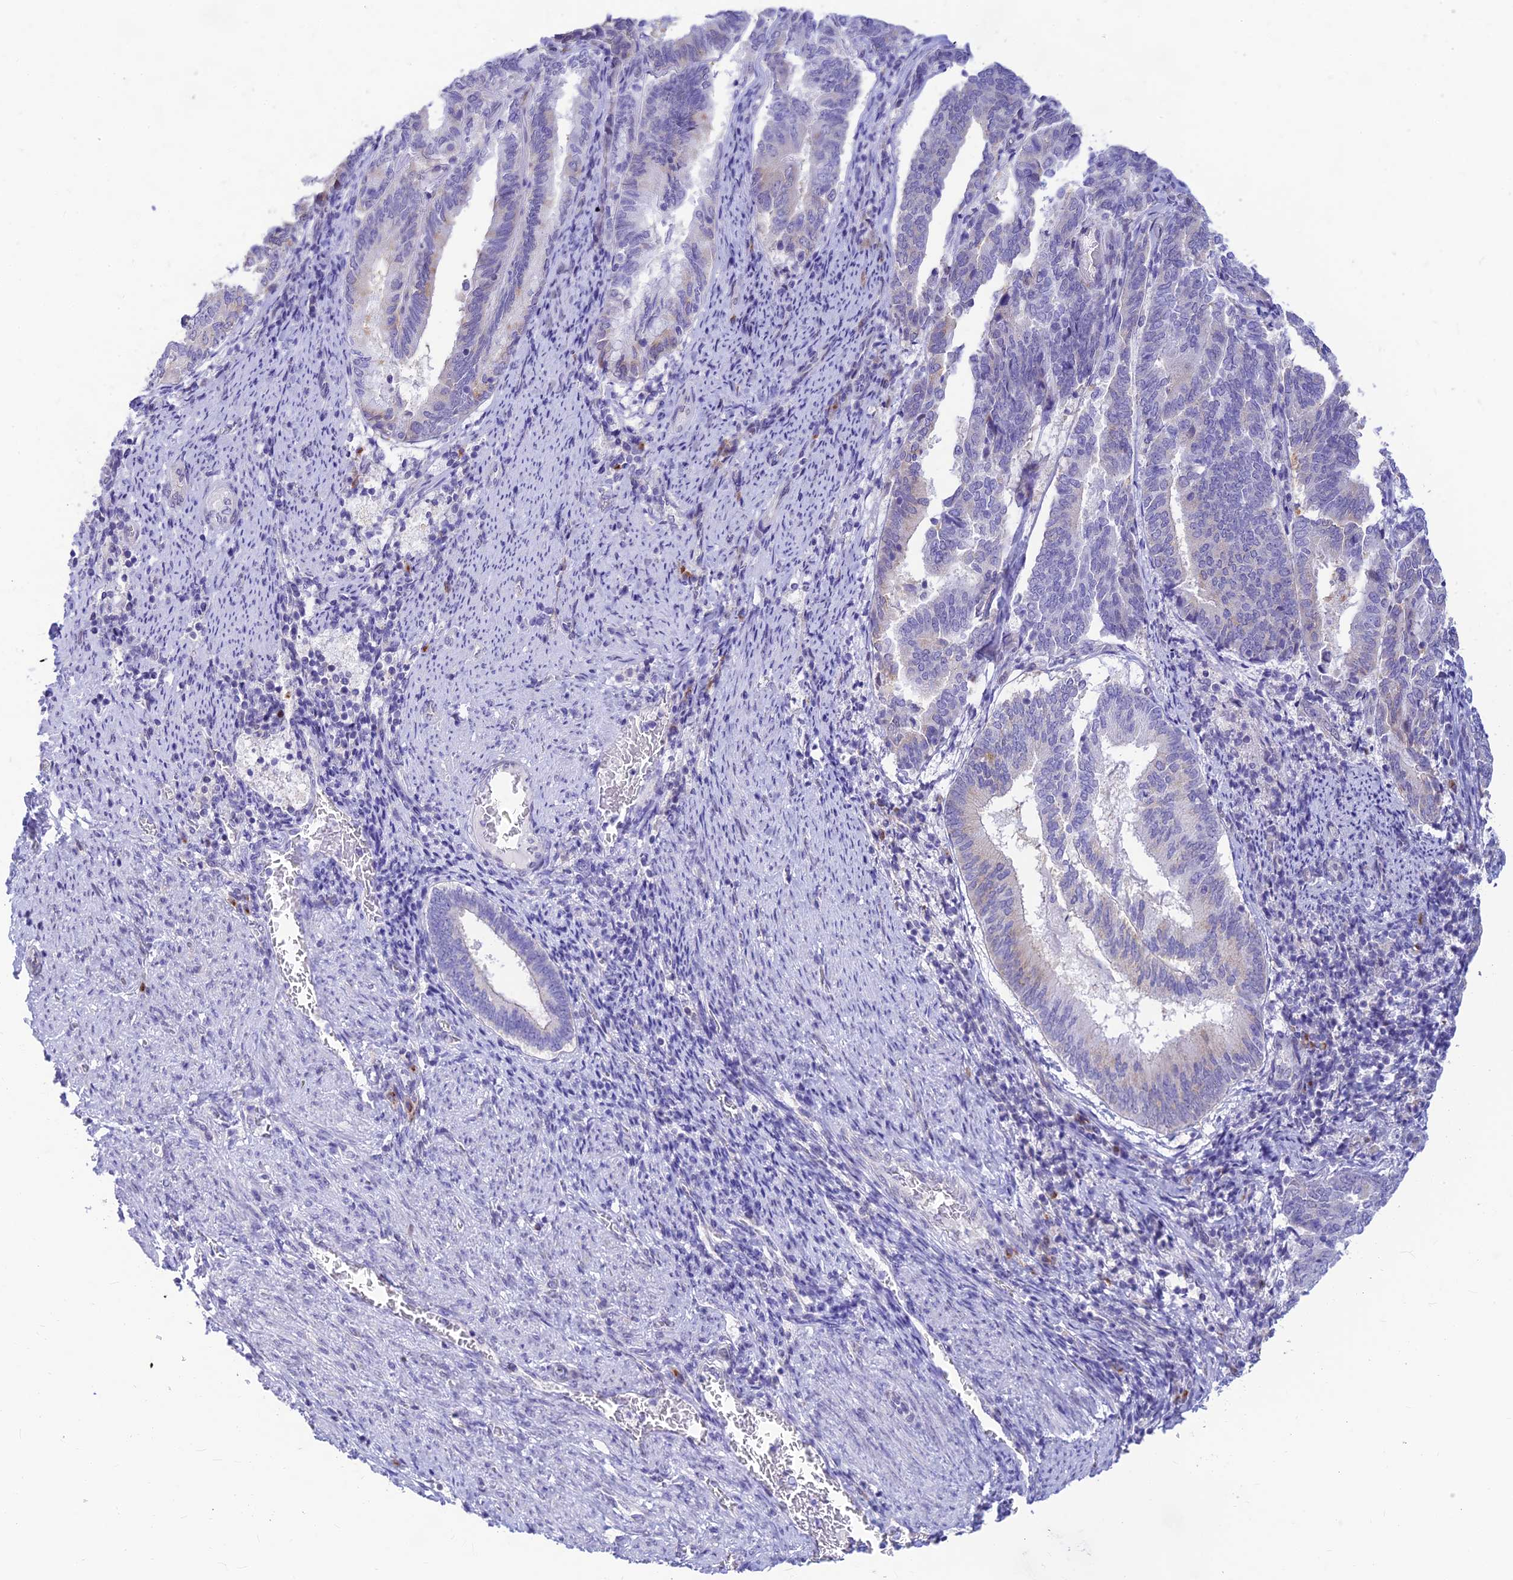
{"staining": {"intensity": "negative", "quantity": "none", "location": "none"}, "tissue": "endometrial cancer", "cell_type": "Tumor cells", "image_type": "cancer", "snomed": [{"axis": "morphology", "description": "Adenocarcinoma, NOS"}, {"axis": "topography", "description": "Endometrium"}], "caption": "Tumor cells show no significant protein positivity in adenocarcinoma (endometrial).", "gene": "INKA1", "patient": {"sex": "female", "age": 80}}